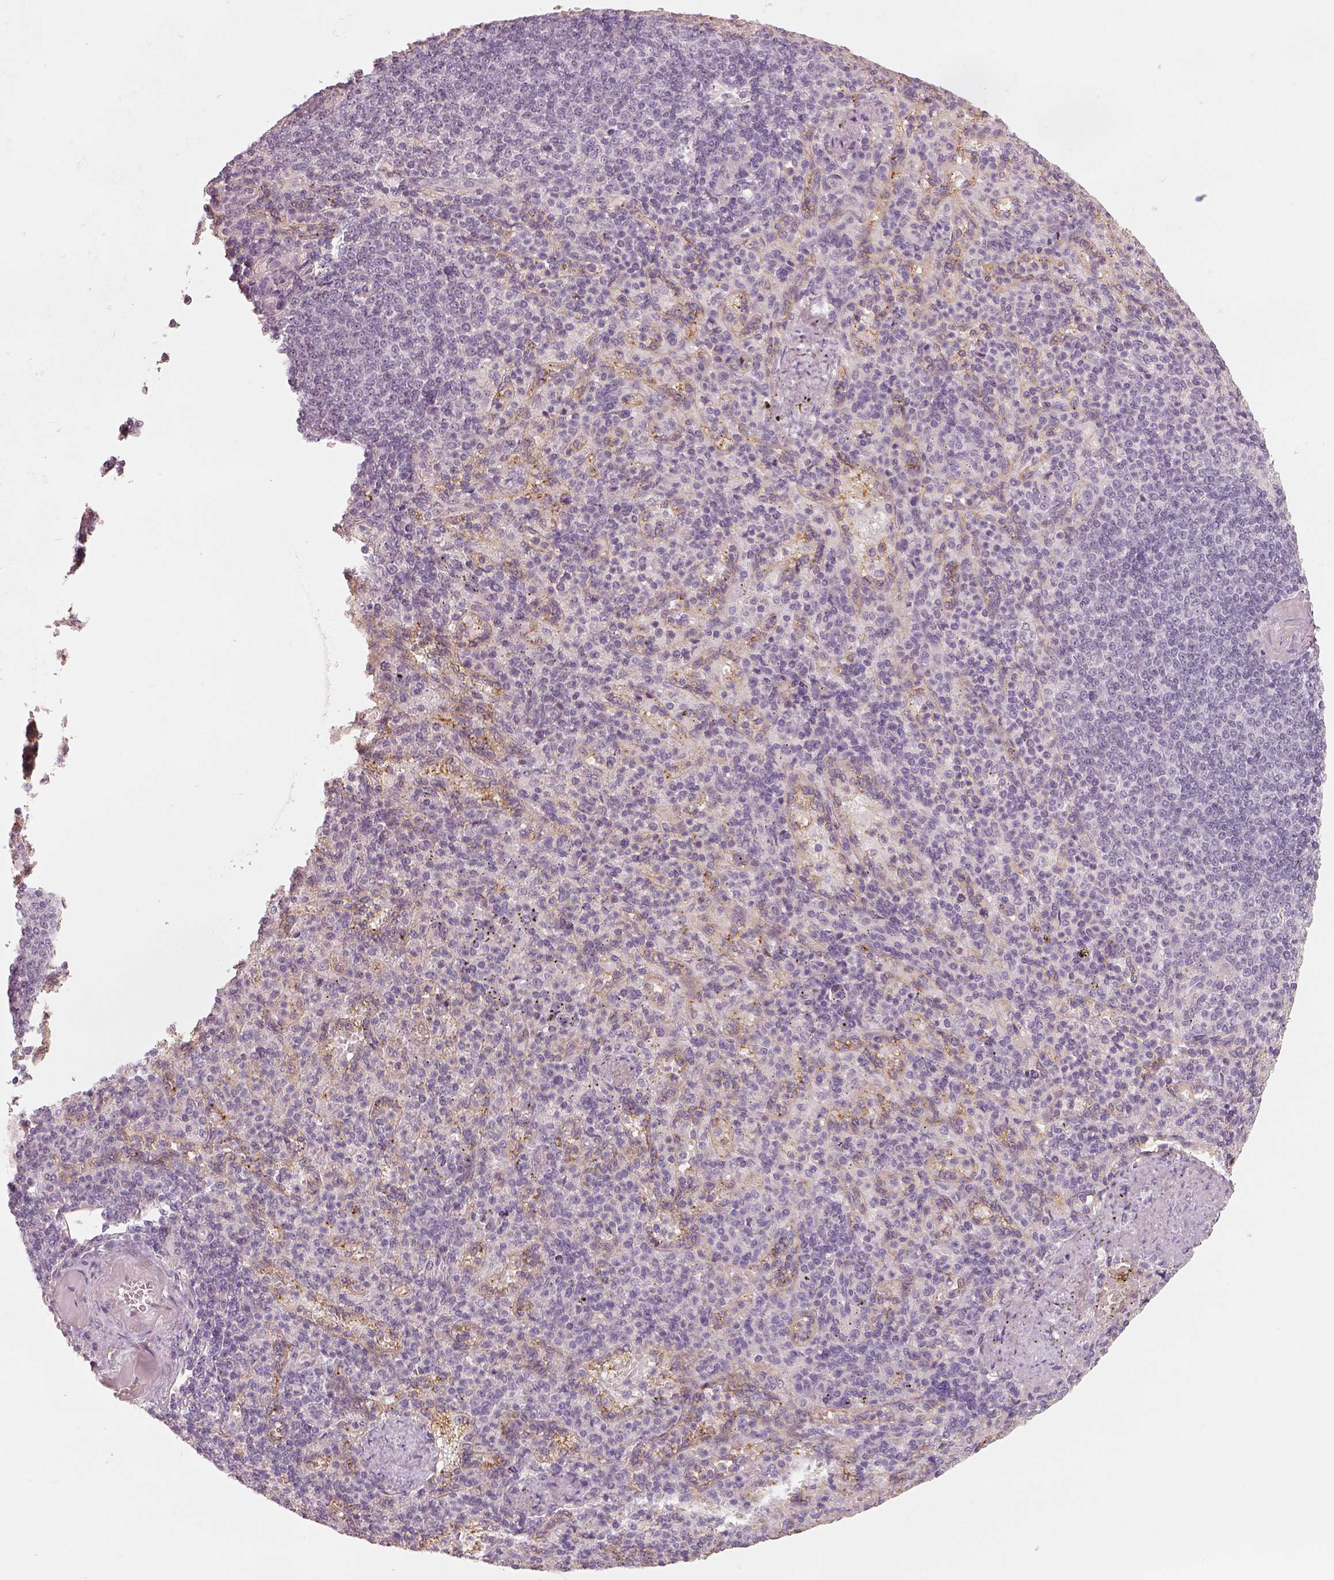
{"staining": {"intensity": "negative", "quantity": "none", "location": "none"}, "tissue": "spleen", "cell_type": "Cells in red pulp", "image_type": "normal", "snomed": [{"axis": "morphology", "description": "Normal tissue, NOS"}, {"axis": "topography", "description": "Spleen"}], "caption": "This is an IHC image of unremarkable human spleen. There is no positivity in cells in red pulp.", "gene": "CDS1", "patient": {"sex": "female", "age": 74}}